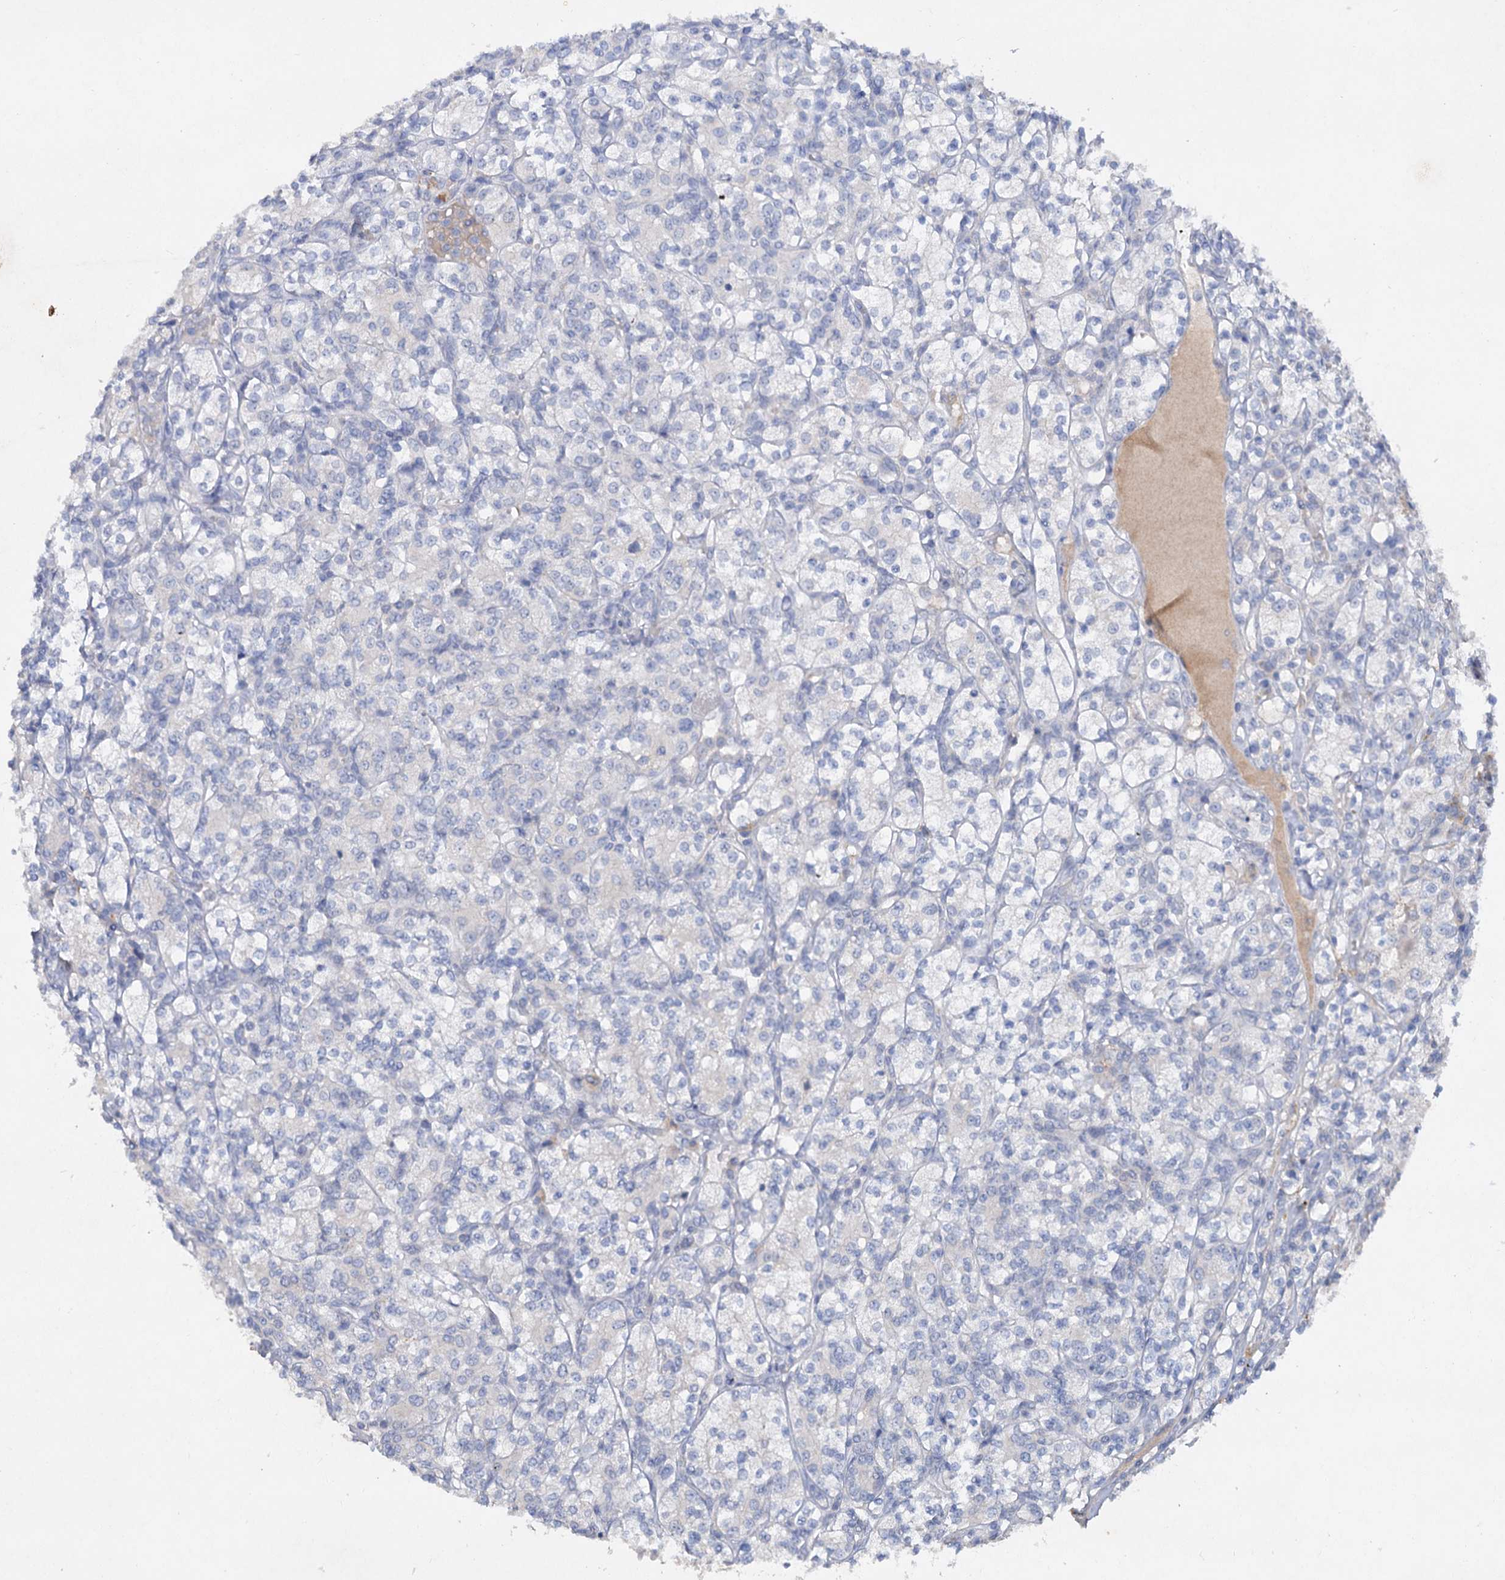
{"staining": {"intensity": "negative", "quantity": "none", "location": "none"}, "tissue": "renal cancer", "cell_type": "Tumor cells", "image_type": "cancer", "snomed": [{"axis": "morphology", "description": "Adenocarcinoma, NOS"}, {"axis": "topography", "description": "Kidney"}], "caption": "Immunohistochemistry of human renal cancer (adenocarcinoma) demonstrates no positivity in tumor cells. Brightfield microscopy of immunohistochemistry (IHC) stained with DAB (brown) and hematoxylin (blue), captured at high magnification.", "gene": "ATP4A", "patient": {"sex": "male", "age": 77}}